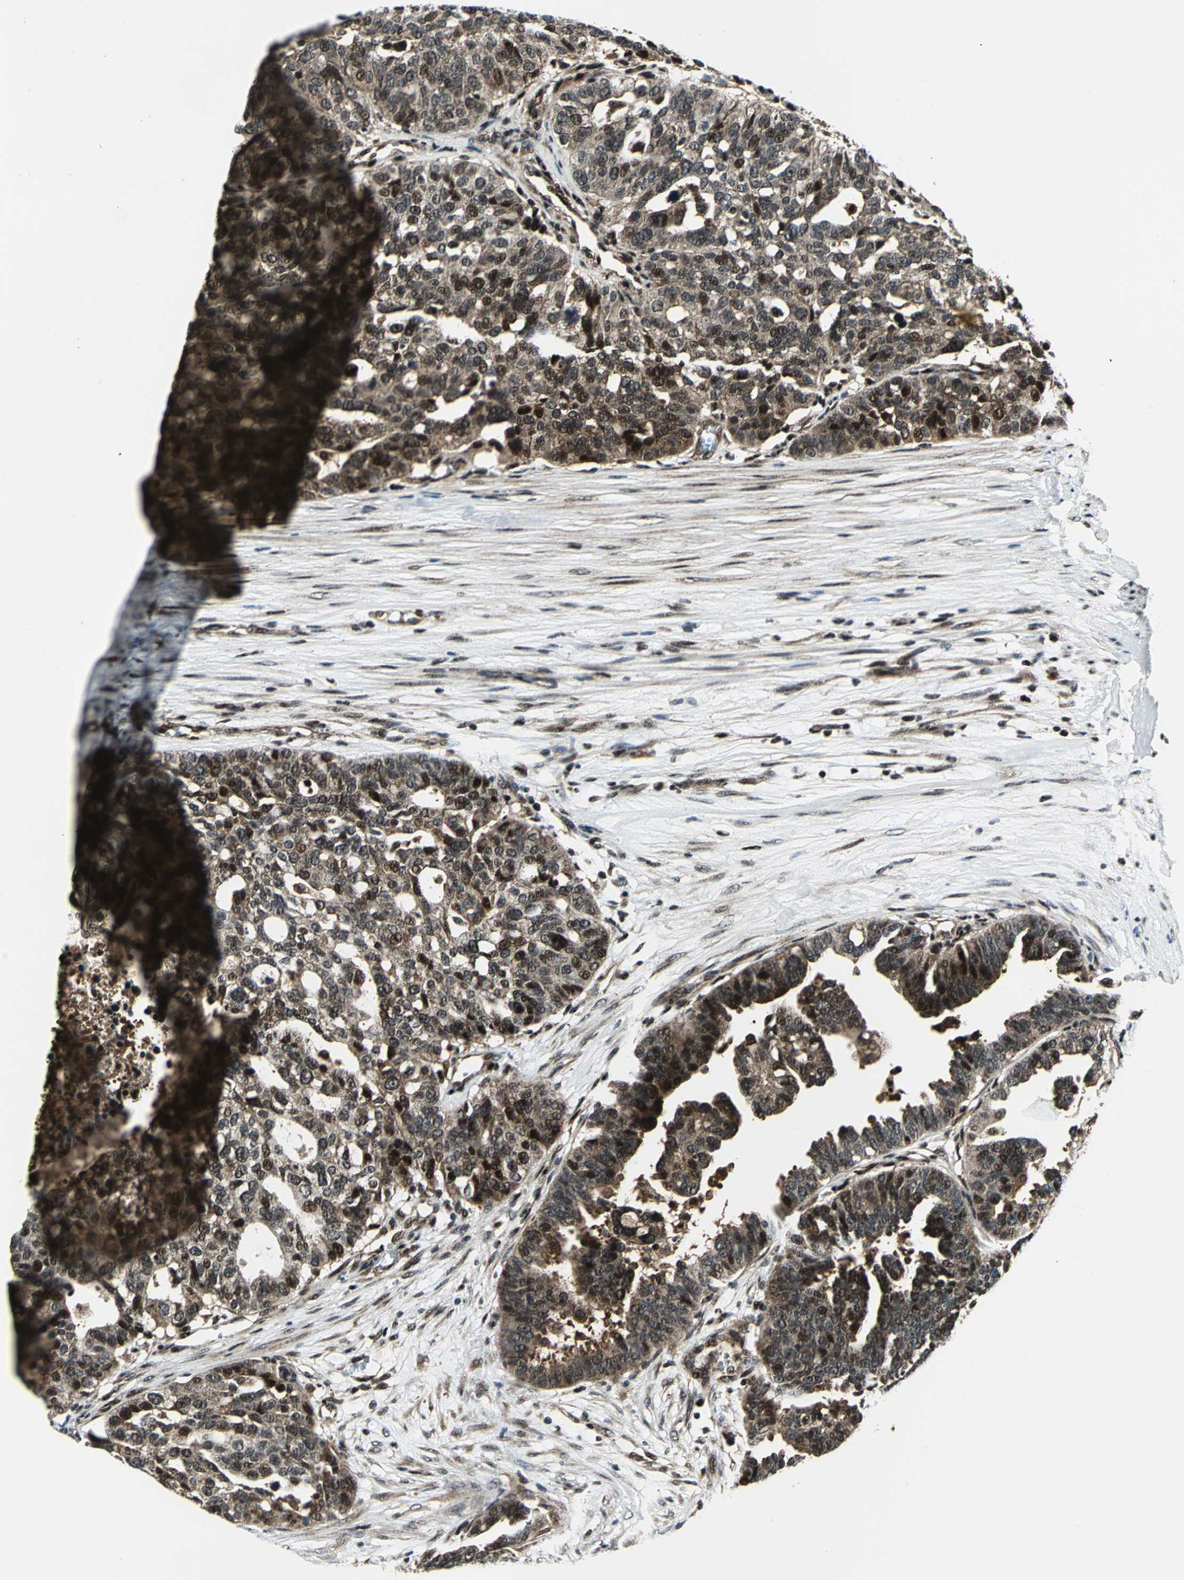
{"staining": {"intensity": "strong", "quantity": ">75%", "location": "cytoplasmic/membranous,nuclear"}, "tissue": "ovarian cancer", "cell_type": "Tumor cells", "image_type": "cancer", "snomed": [{"axis": "morphology", "description": "Cystadenocarcinoma, serous, NOS"}, {"axis": "topography", "description": "Ovary"}], "caption": "This image demonstrates IHC staining of human ovarian cancer, with high strong cytoplasmic/membranous and nuclear positivity in approximately >75% of tumor cells.", "gene": "COPS5", "patient": {"sex": "female", "age": 59}}